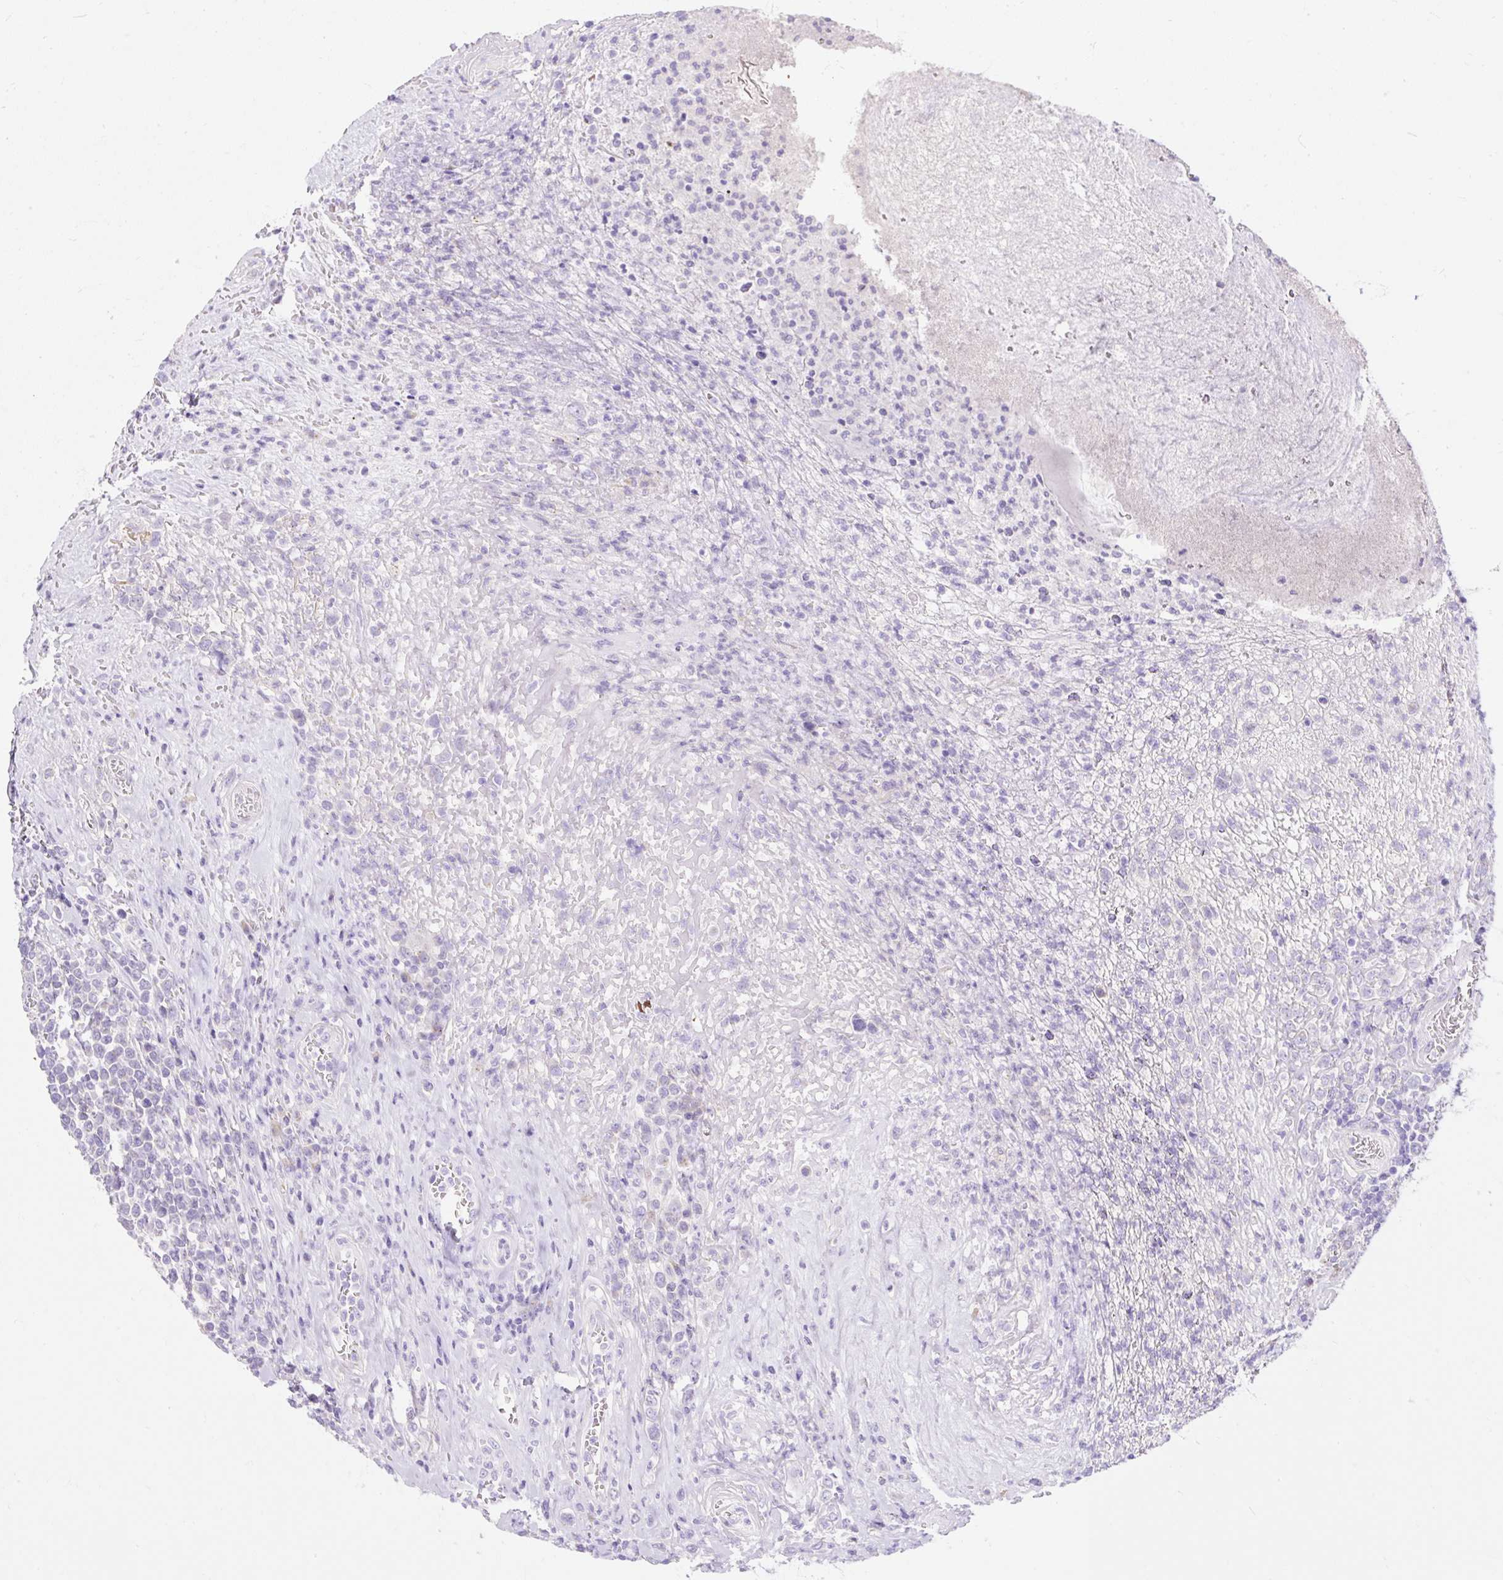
{"staining": {"intensity": "negative", "quantity": "none", "location": "none"}, "tissue": "lymphoma", "cell_type": "Tumor cells", "image_type": "cancer", "snomed": [{"axis": "morphology", "description": "Malignant lymphoma, non-Hodgkin's type, High grade"}, {"axis": "topography", "description": "Soft tissue"}], "caption": "High magnification brightfield microscopy of lymphoma stained with DAB (3,3'-diaminobenzidine) (brown) and counterstained with hematoxylin (blue): tumor cells show no significant positivity.", "gene": "SUSD5", "patient": {"sex": "female", "age": 56}}